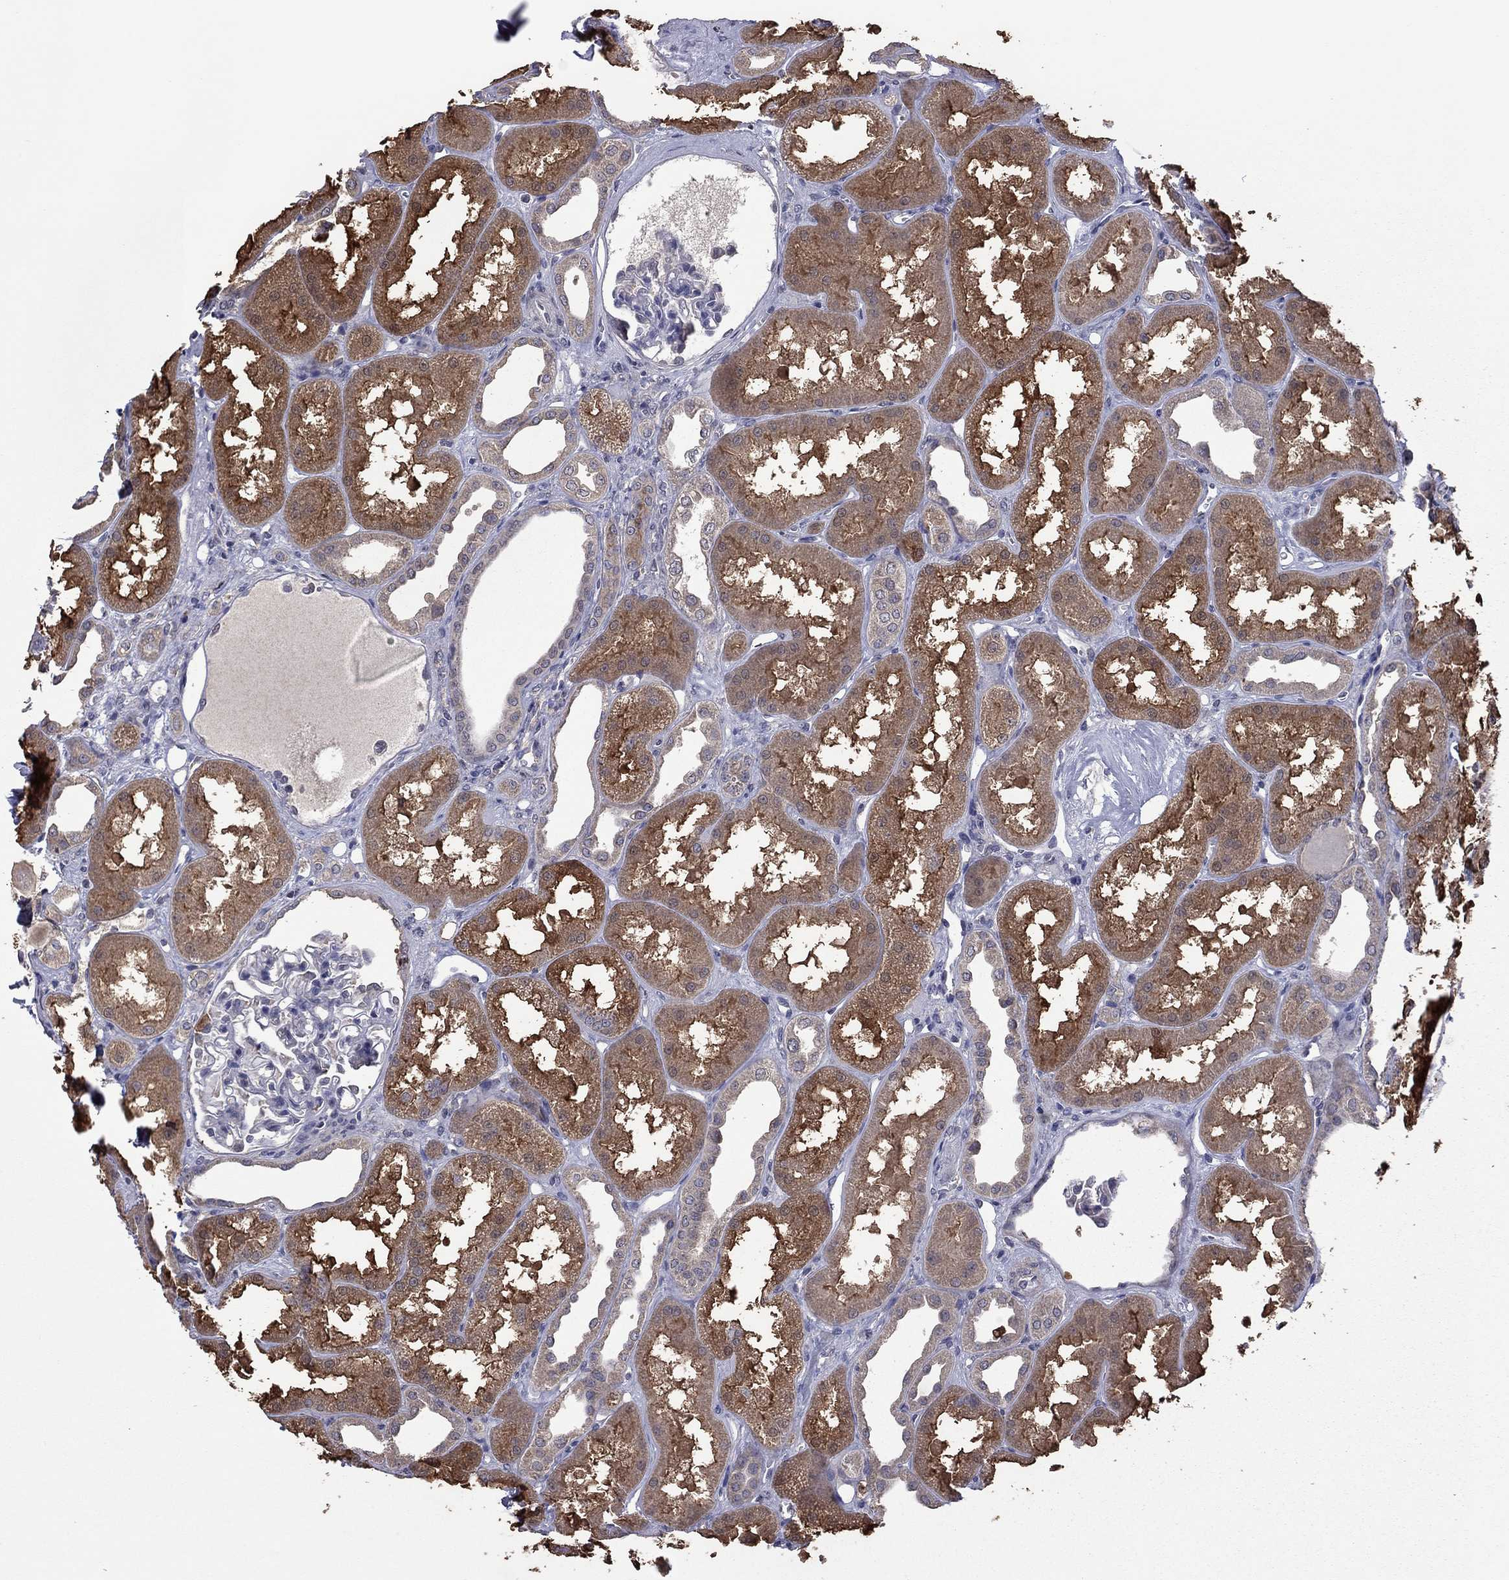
{"staining": {"intensity": "negative", "quantity": "none", "location": "none"}, "tissue": "kidney", "cell_type": "Cells in glomeruli", "image_type": "normal", "snomed": [{"axis": "morphology", "description": "Normal tissue, NOS"}, {"axis": "topography", "description": "Kidney"}], "caption": "Immunohistochemistry of normal human kidney exhibits no staining in cells in glomeruli. The staining is performed using DAB (3,3'-diaminobenzidine) brown chromogen with nuclei counter-stained in using hematoxylin.", "gene": "TSNARE1", "patient": {"sex": "male", "age": 61}}